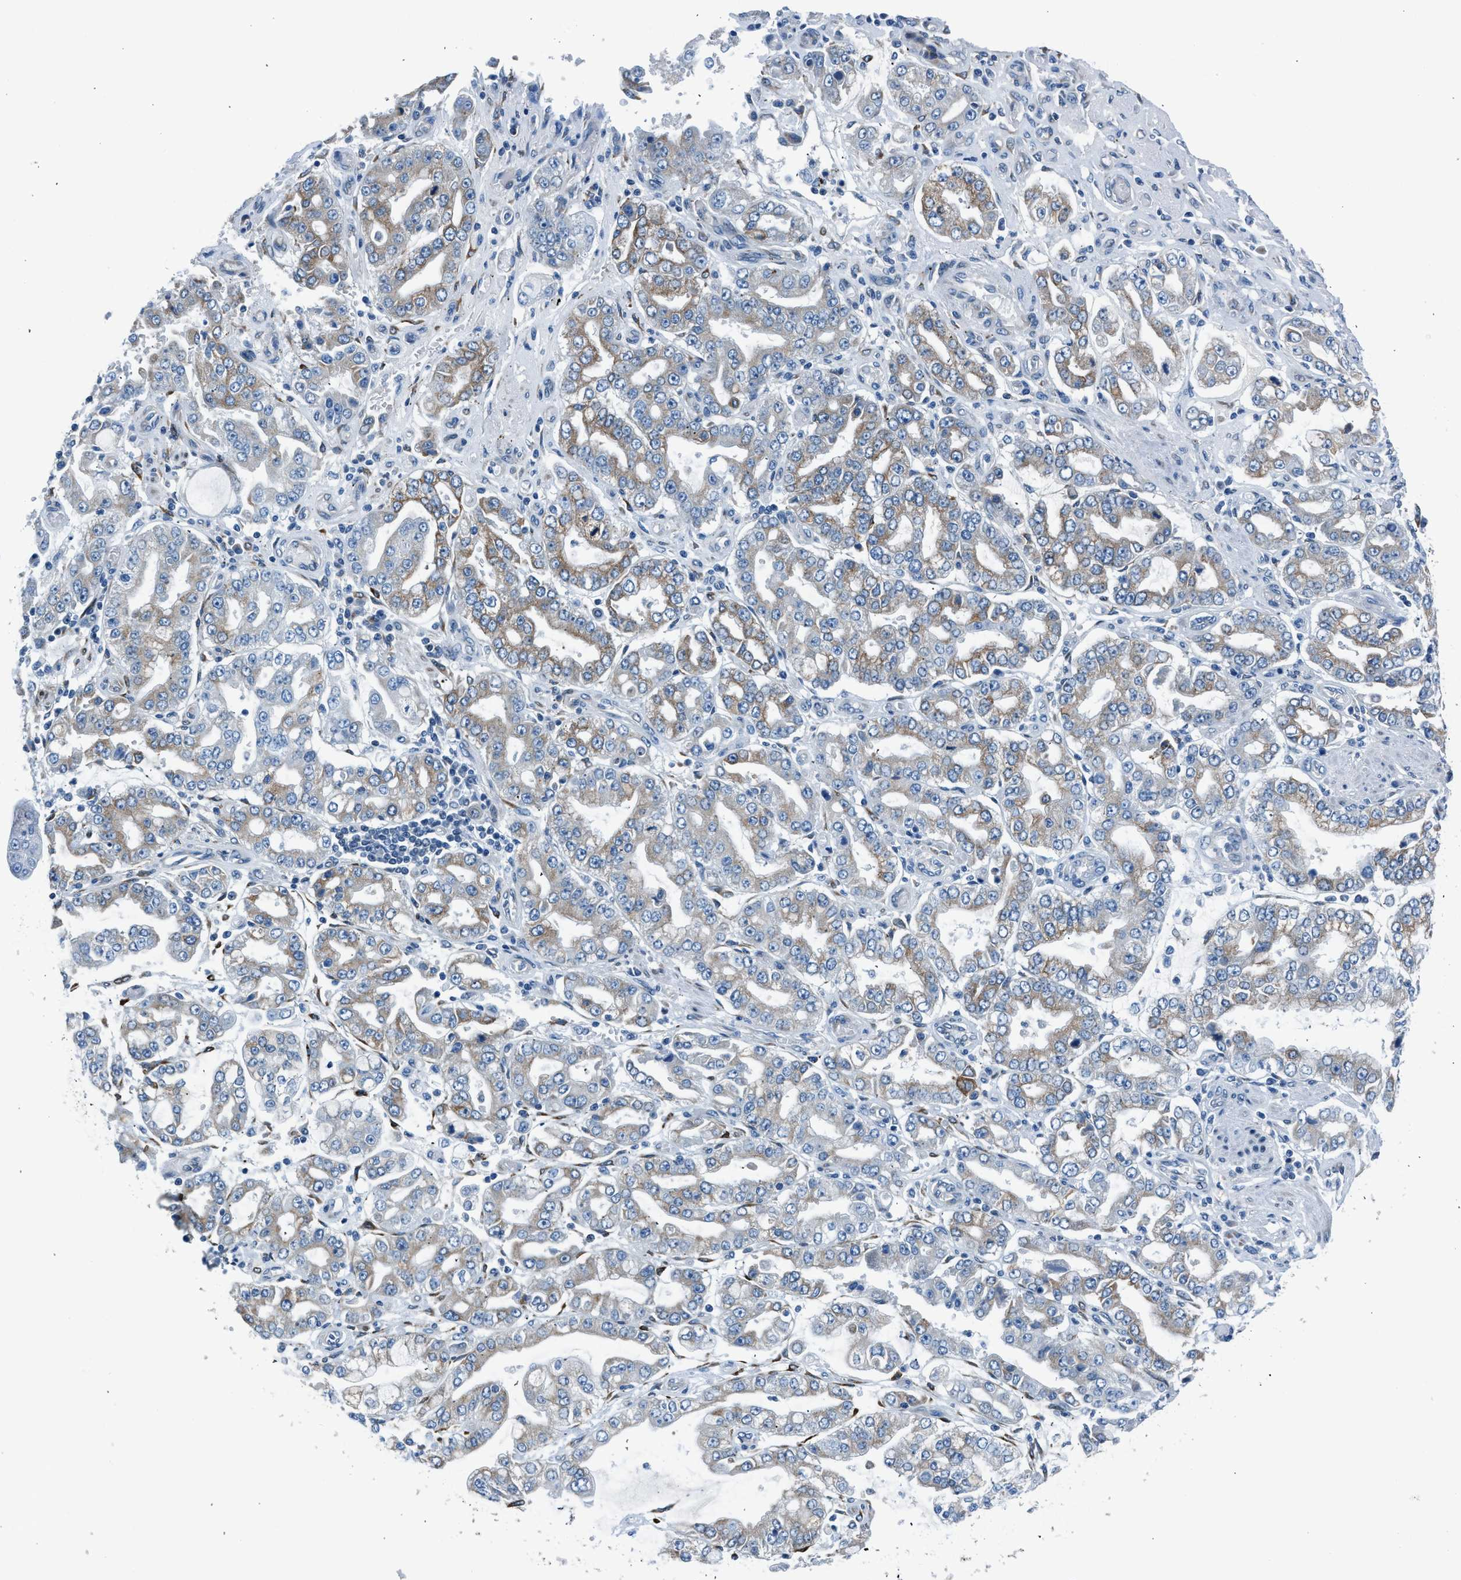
{"staining": {"intensity": "weak", "quantity": "25%-75%", "location": "cytoplasmic/membranous"}, "tissue": "stomach cancer", "cell_type": "Tumor cells", "image_type": "cancer", "snomed": [{"axis": "morphology", "description": "Adenocarcinoma, NOS"}, {"axis": "topography", "description": "Stomach"}], "caption": "DAB immunohistochemical staining of human adenocarcinoma (stomach) displays weak cytoplasmic/membranous protein expression in about 25%-75% of tumor cells. The protein is shown in brown color, while the nuclei are stained blue.", "gene": "RNF41", "patient": {"sex": "male", "age": 76}}